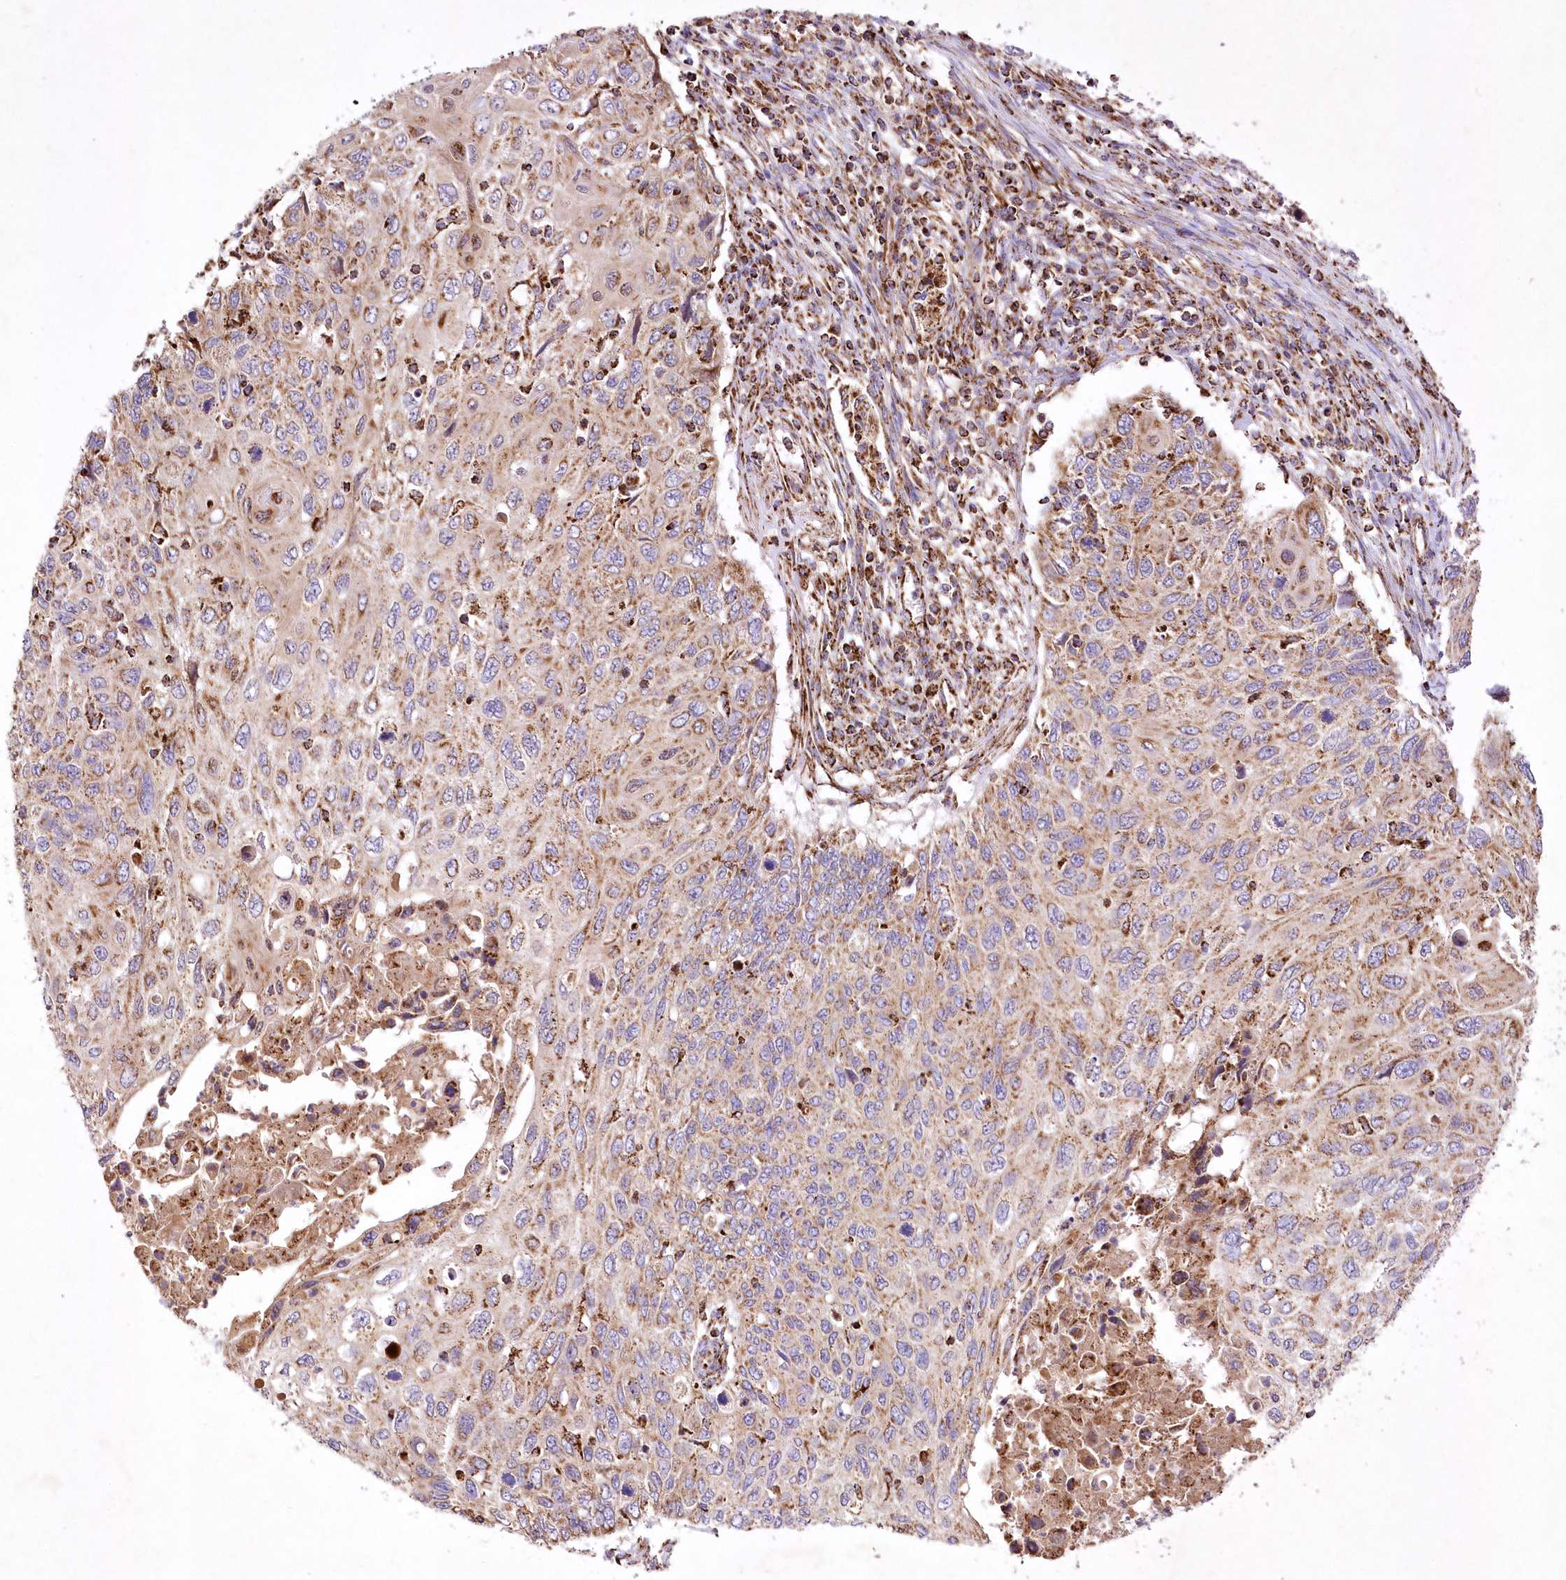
{"staining": {"intensity": "moderate", "quantity": ">75%", "location": "cytoplasmic/membranous"}, "tissue": "cervical cancer", "cell_type": "Tumor cells", "image_type": "cancer", "snomed": [{"axis": "morphology", "description": "Squamous cell carcinoma, NOS"}, {"axis": "topography", "description": "Cervix"}], "caption": "Human squamous cell carcinoma (cervical) stained with a brown dye exhibits moderate cytoplasmic/membranous positive staining in approximately >75% of tumor cells.", "gene": "ASNSD1", "patient": {"sex": "female", "age": 70}}